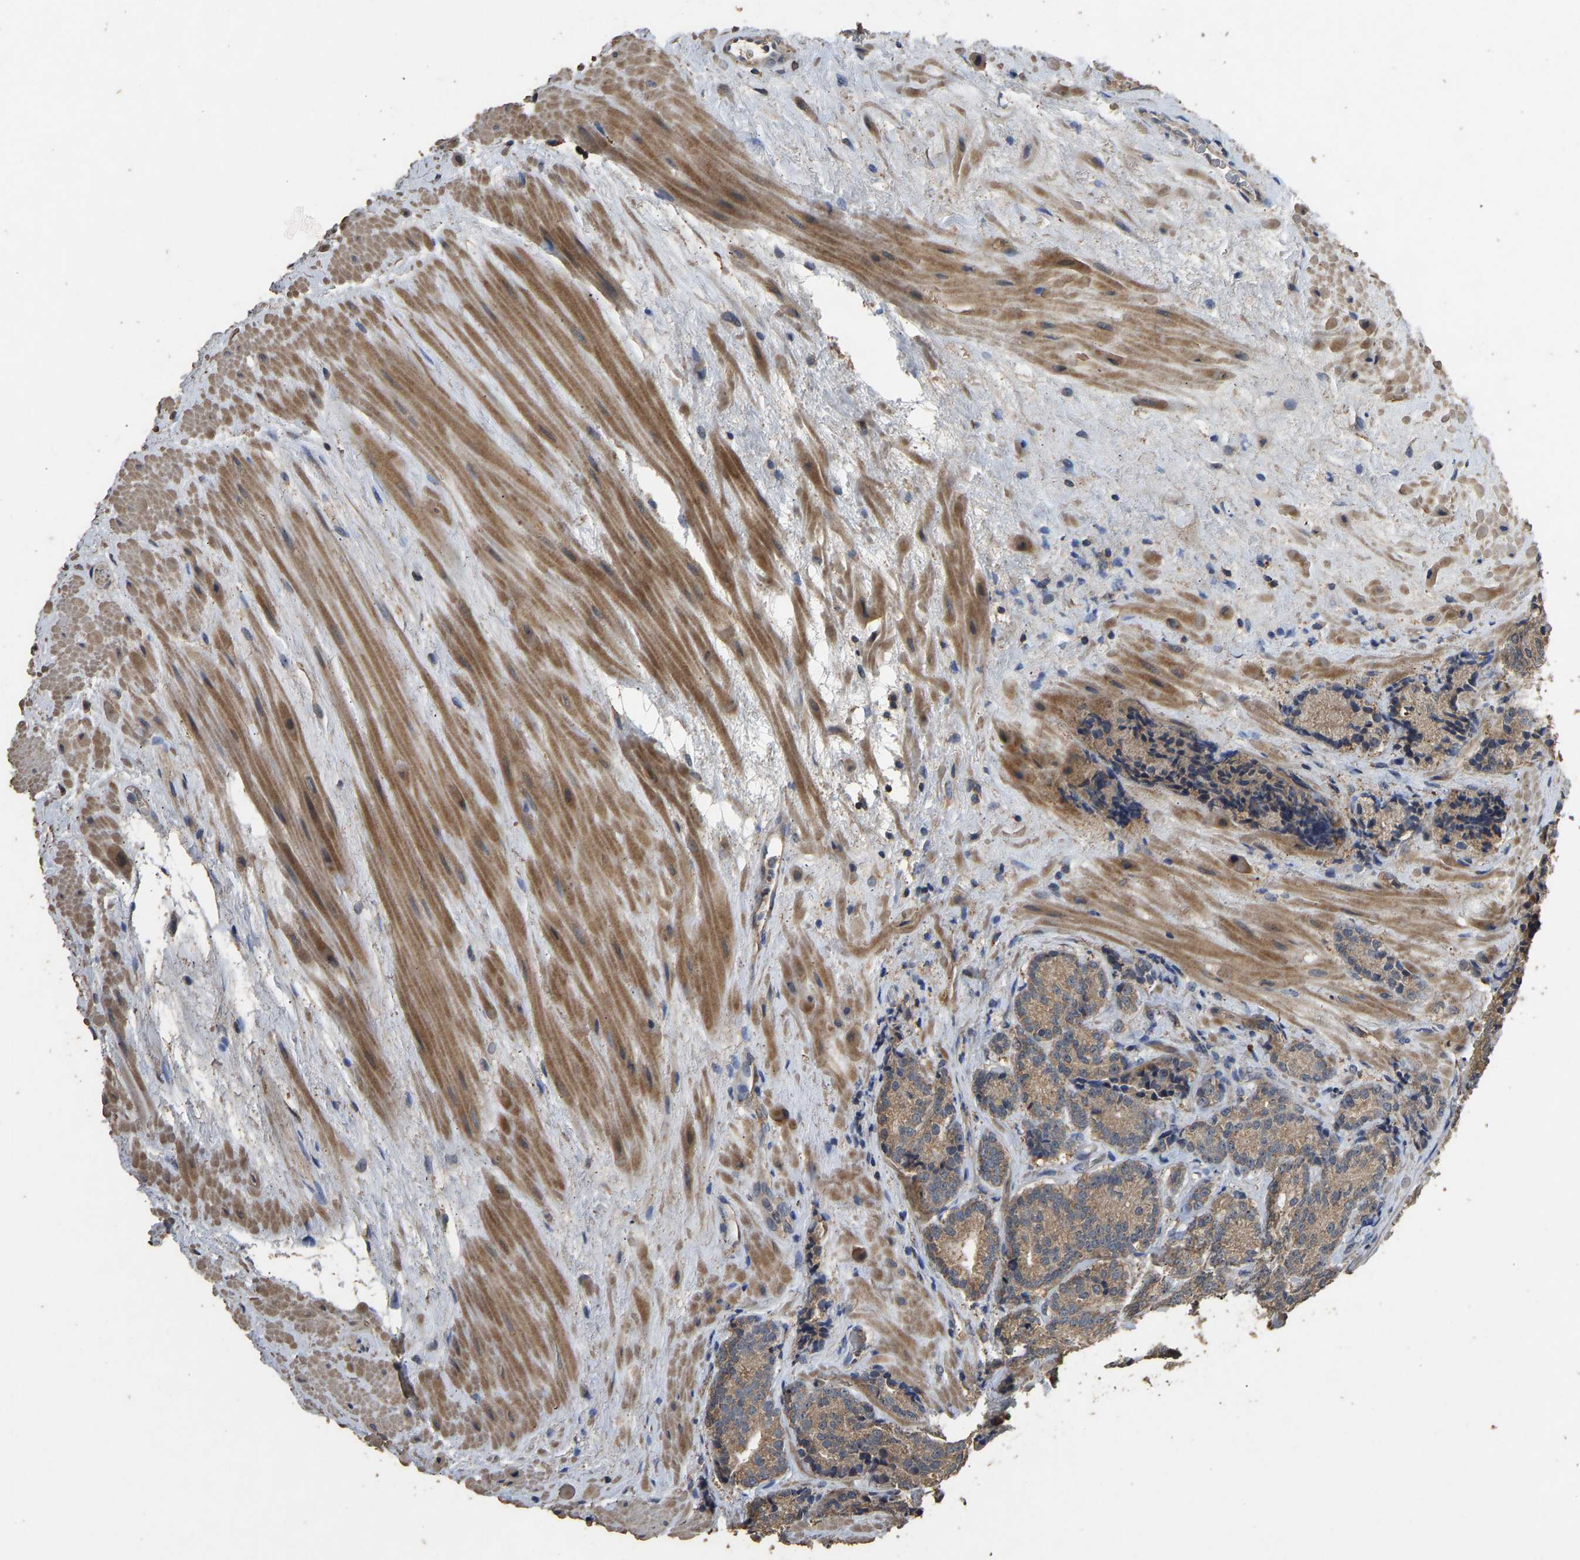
{"staining": {"intensity": "moderate", "quantity": ">75%", "location": "cytoplasmic/membranous"}, "tissue": "prostate cancer", "cell_type": "Tumor cells", "image_type": "cancer", "snomed": [{"axis": "morphology", "description": "Adenocarcinoma, High grade"}, {"axis": "topography", "description": "Prostate"}], "caption": "Immunohistochemical staining of human prostate cancer (high-grade adenocarcinoma) demonstrates medium levels of moderate cytoplasmic/membranous protein staining in approximately >75% of tumor cells. (DAB (3,3'-diaminobenzidine) = brown stain, brightfield microscopy at high magnification).", "gene": "CIDEC", "patient": {"sex": "male", "age": 61}}